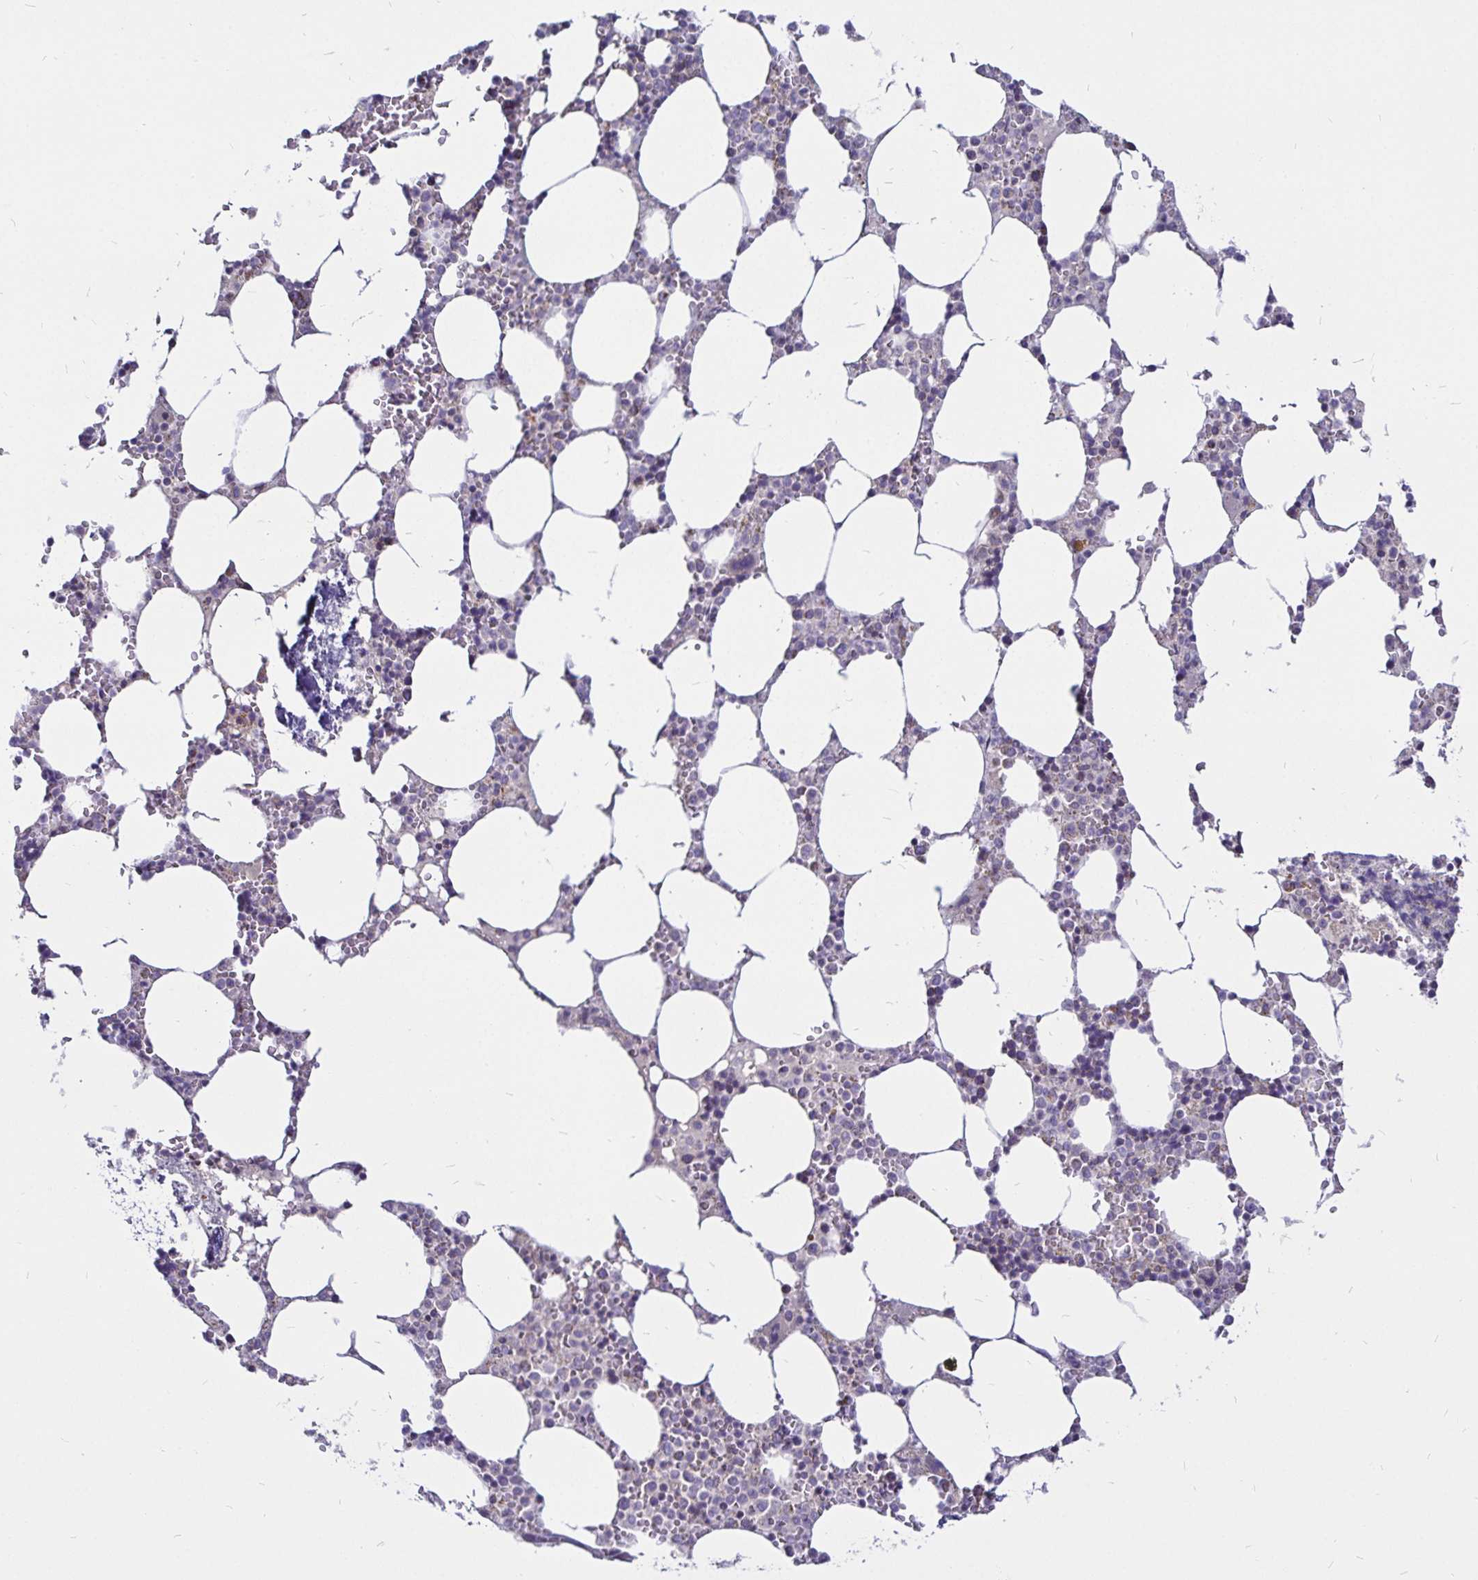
{"staining": {"intensity": "negative", "quantity": "none", "location": "none"}, "tissue": "bone marrow", "cell_type": "Hematopoietic cells", "image_type": "normal", "snomed": [{"axis": "morphology", "description": "Normal tissue, NOS"}, {"axis": "topography", "description": "Bone marrow"}], "caption": "IHC of unremarkable bone marrow exhibits no staining in hematopoietic cells.", "gene": "PGAM2", "patient": {"sex": "male", "age": 64}}